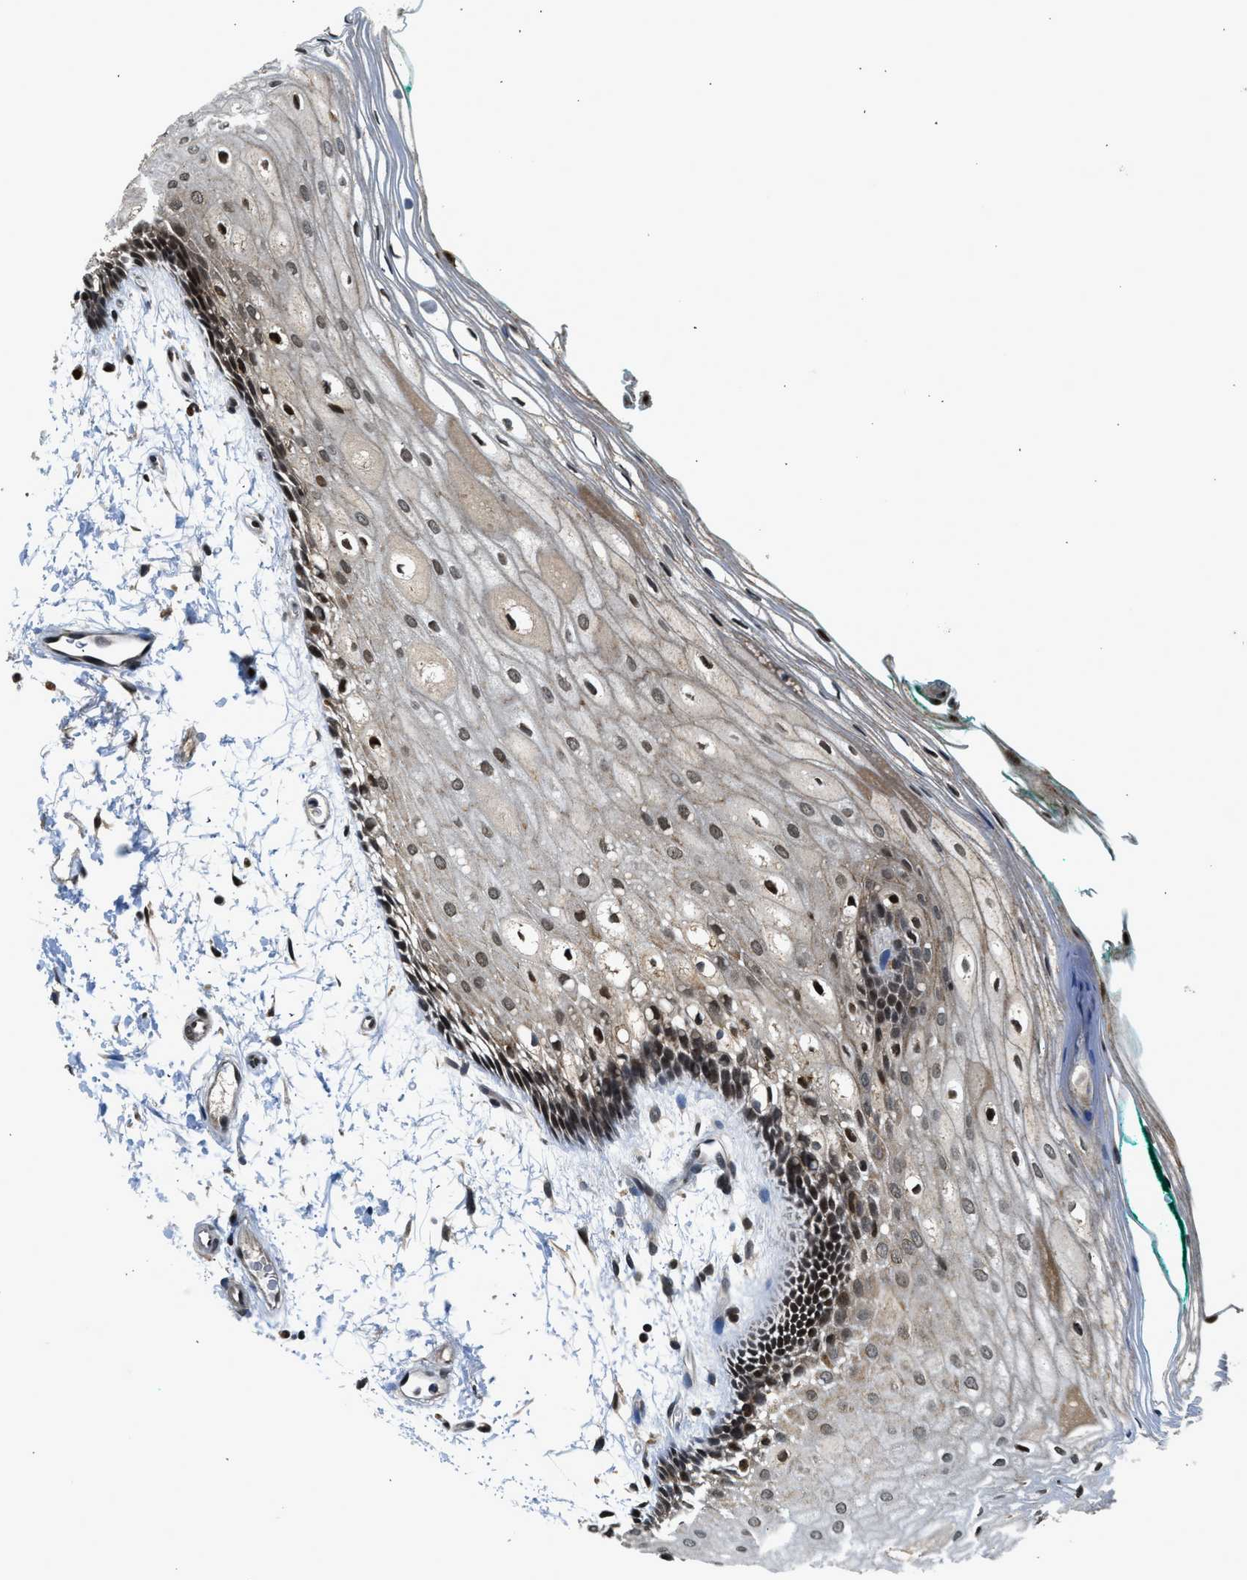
{"staining": {"intensity": "moderate", "quantity": "25%-75%", "location": "cytoplasmic/membranous,nuclear"}, "tissue": "oral mucosa", "cell_type": "Squamous epithelial cells", "image_type": "normal", "snomed": [{"axis": "morphology", "description": "Normal tissue, NOS"}, {"axis": "topography", "description": "Skeletal muscle"}, {"axis": "topography", "description": "Oral tissue"}, {"axis": "topography", "description": "Peripheral nerve tissue"}], "caption": "This histopathology image demonstrates IHC staining of unremarkable human oral mucosa, with medium moderate cytoplasmic/membranous,nuclear positivity in approximately 25%-75% of squamous epithelial cells.", "gene": "RETREG3", "patient": {"sex": "female", "age": 84}}